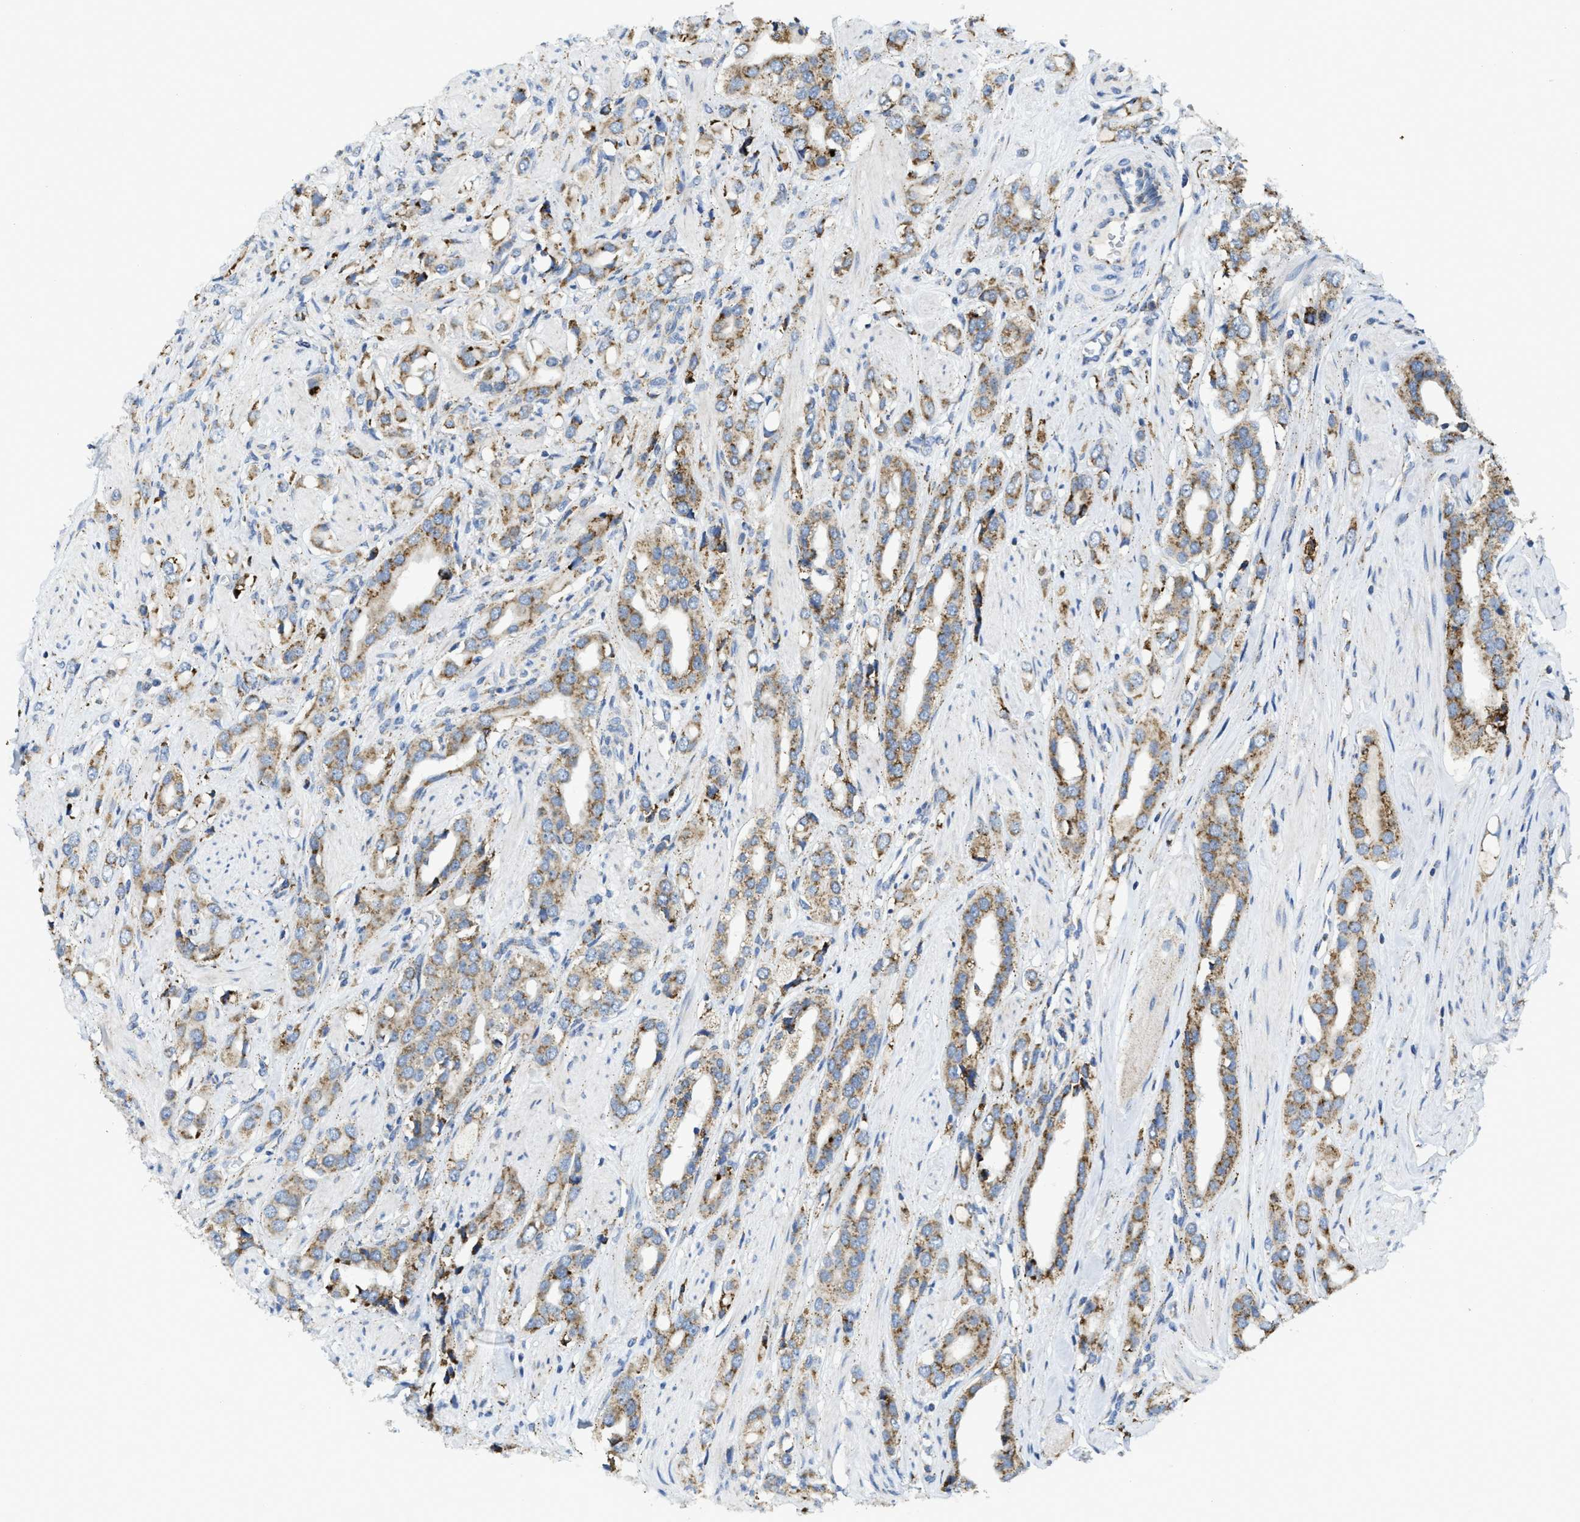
{"staining": {"intensity": "moderate", "quantity": ">75%", "location": "cytoplasmic/membranous"}, "tissue": "prostate cancer", "cell_type": "Tumor cells", "image_type": "cancer", "snomed": [{"axis": "morphology", "description": "Adenocarcinoma, High grade"}, {"axis": "topography", "description": "Prostate"}], "caption": "The micrograph shows immunohistochemical staining of prostate cancer. There is moderate cytoplasmic/membranous positivity is identified in approximately >75% of tumor cells. Immunohistochemistry (ihc) stains the protein in brown and the nuclei are stained blue.", "gene": "GATD3", "patient": {"sex": "male", "age": 52}}